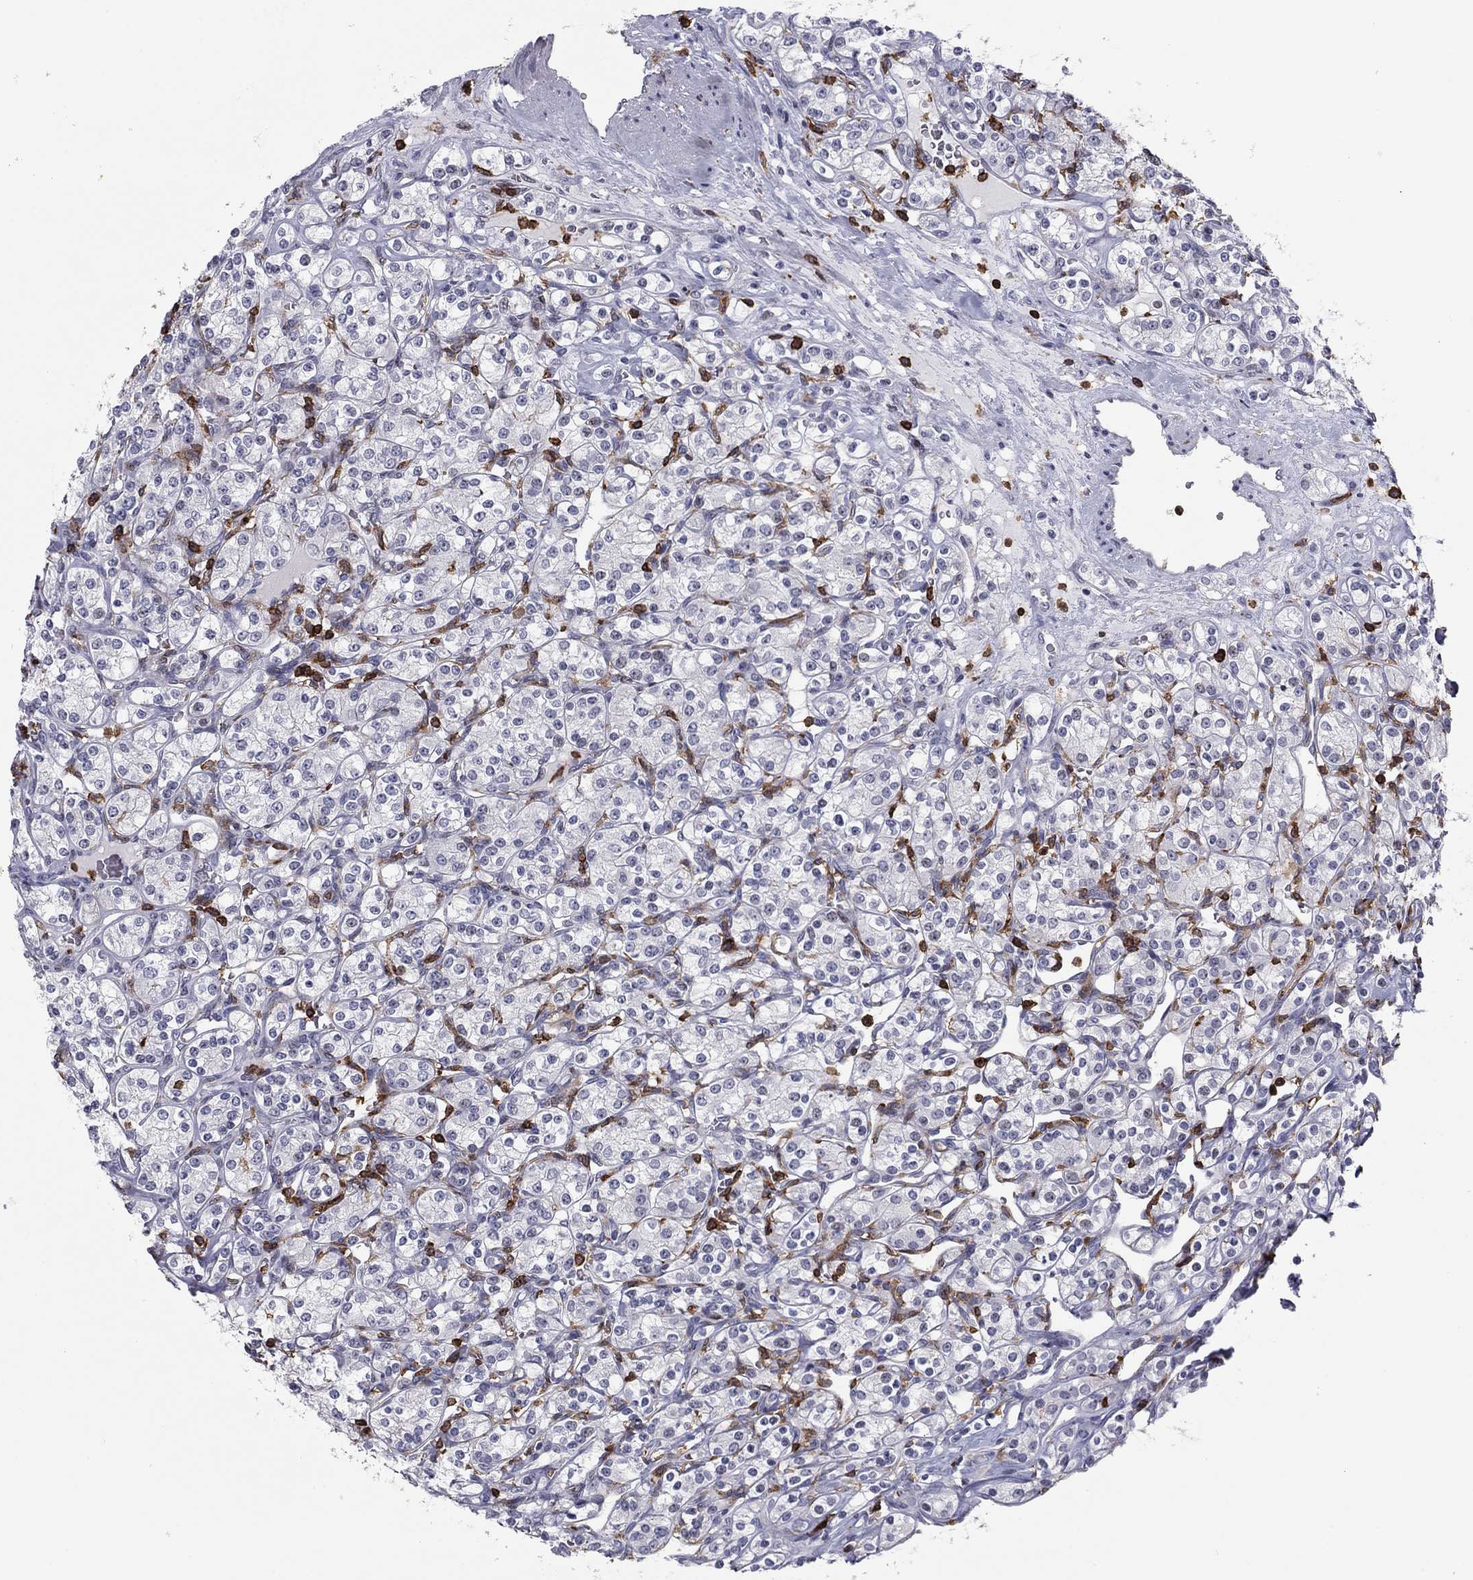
{"staining": {"intensity": "negative", "quantity": "none", "location": "none"}, "tissue": "renal cancer", "cell_type": "Tumor cells", "image_type": "cancer", "snomed": [{"axis": "morphology", "description": "Adenocarcinoma, NOS"}, {"axis": "topography", "description": "Kidney"}], "caption": "A high-resolution micrograph shows immunohistochemistry (IHC) staining of renal adenocarcinoma, which exhibits no significant expression in tumor cells.", "gene": "ARHGAP27", "patient": {"sex": "male", "age": 77}}